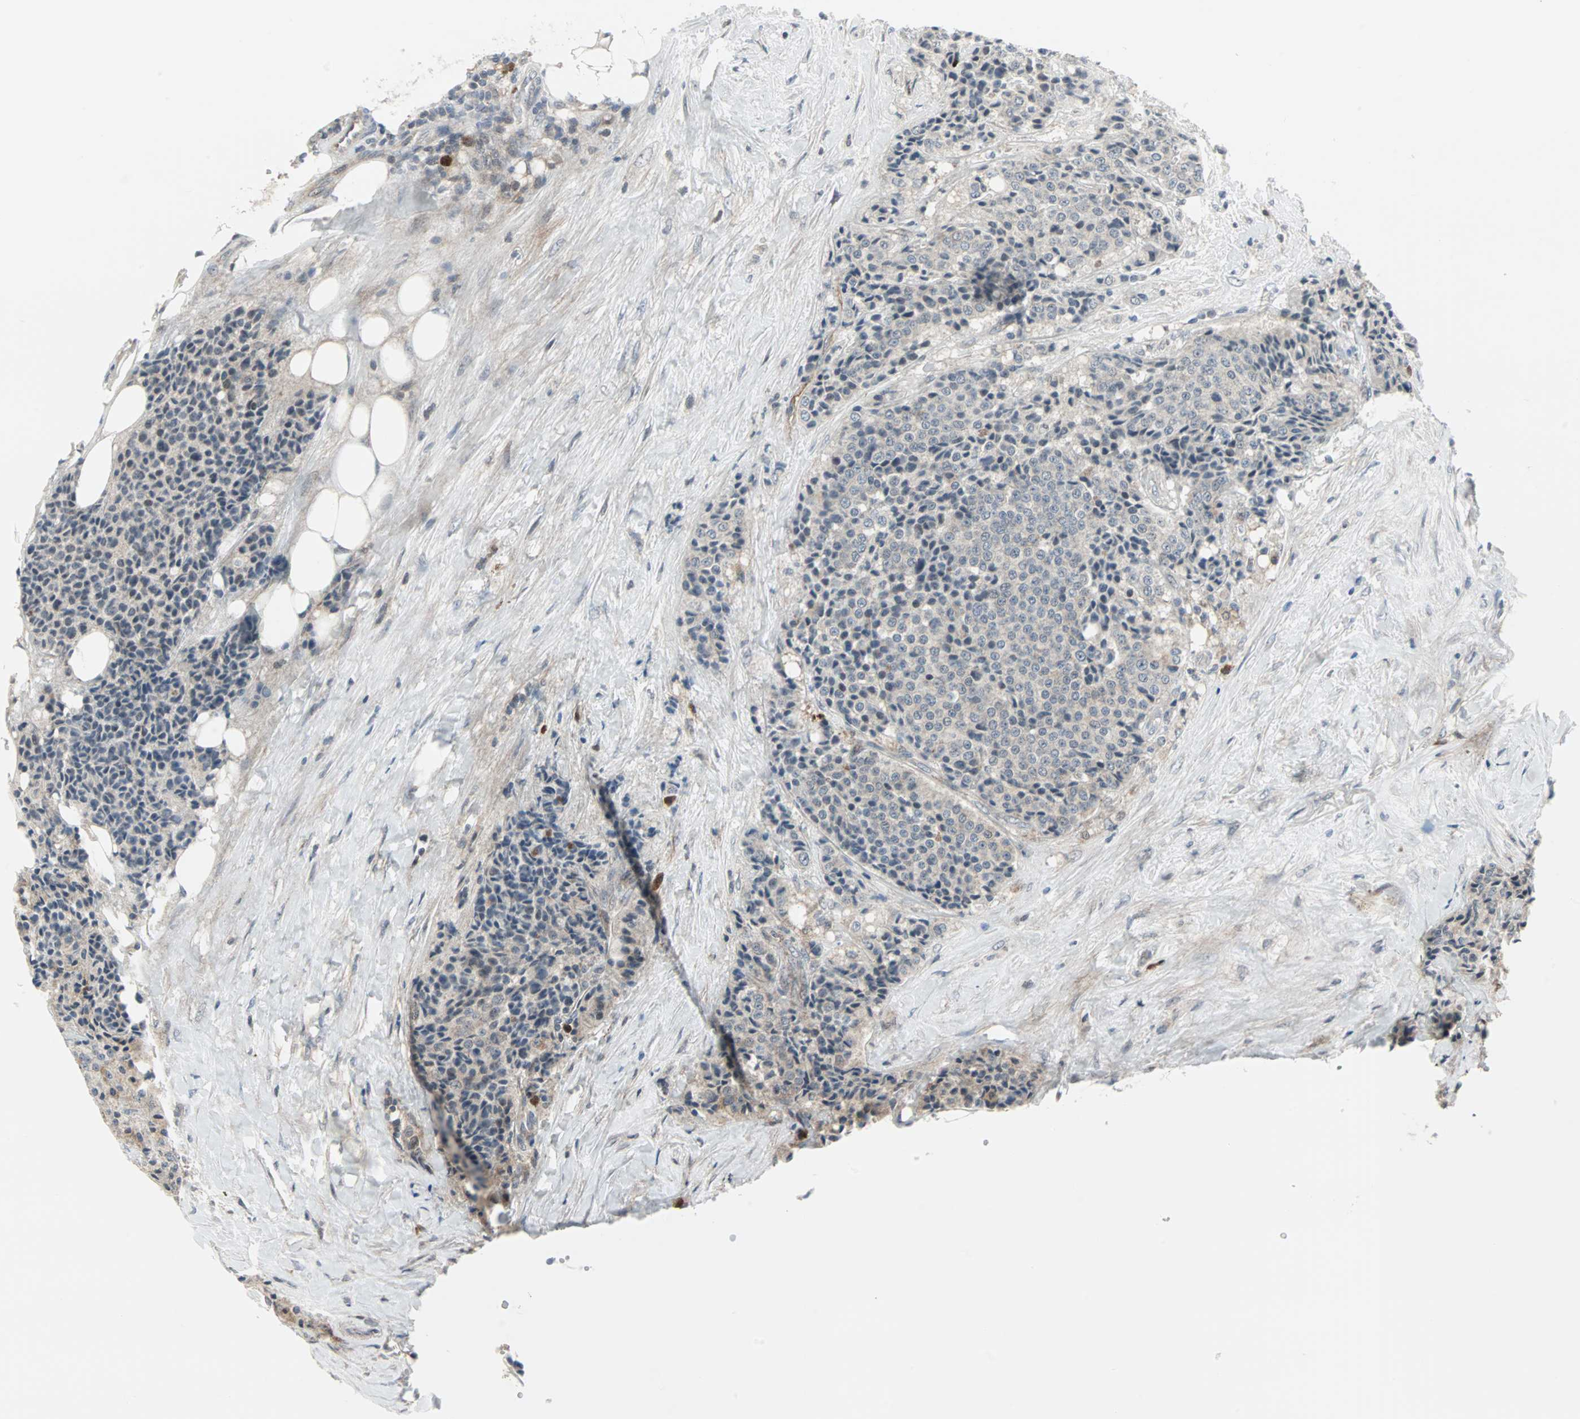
{"staining": {"intensity": "negative", "quantity": "none", "location": "none"}, "tissue": "carcinoid", "cell_type": "Tumor cells", "image_type": "cancer", "snomed": [{"axis": "morphology", "description": "Carcinoid, malignant, NOS"}, {"axis": "topography", "description": "Colon"}], "caption": "There is no significant staining in tumor cells of malignant carcinoid.", "gene": "CASP3", "patient": {"sex": "female", "age": 61}}